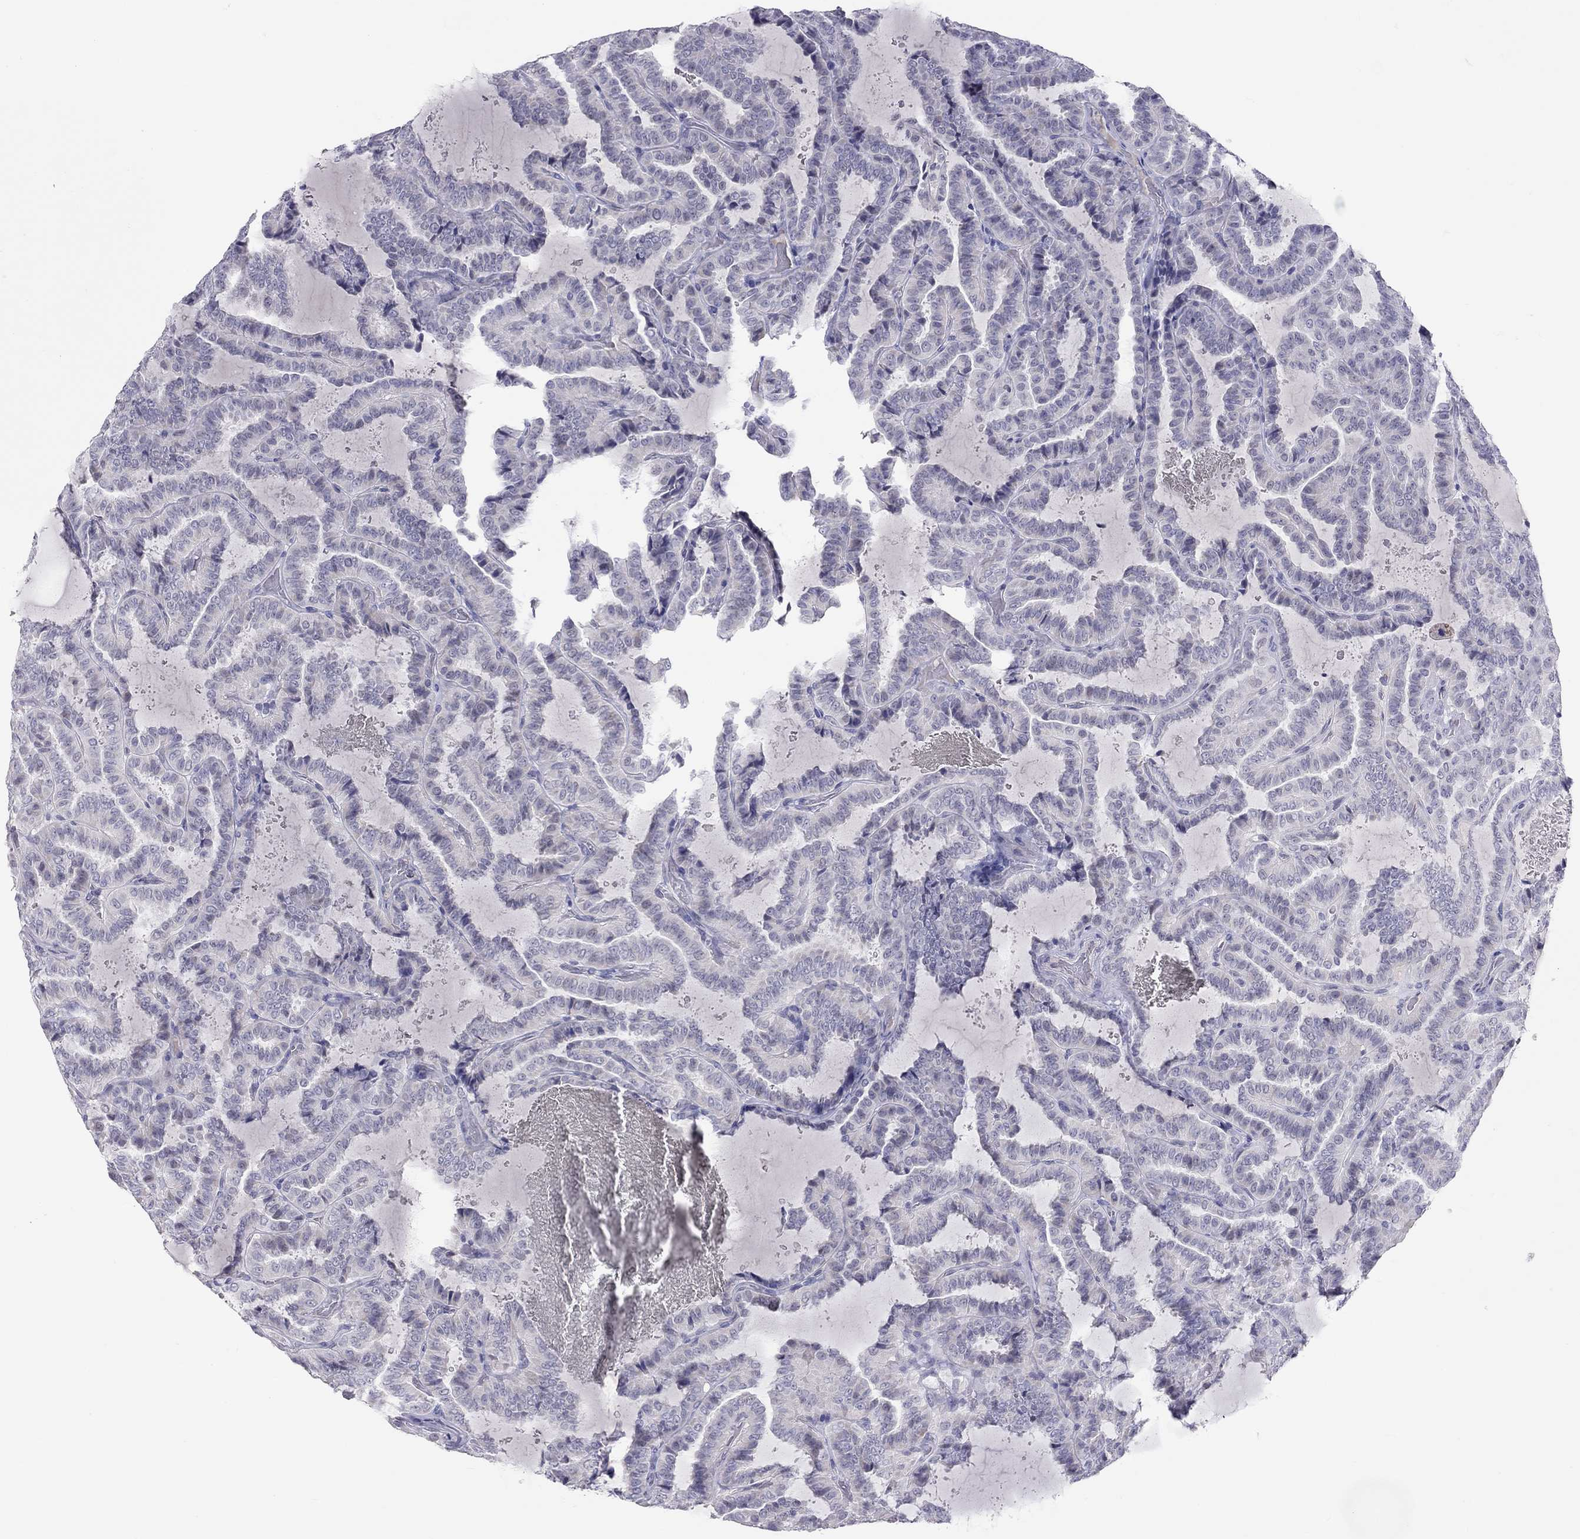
{"staining": {"intensity": "negative", "quantity": "none", "location": "none"}, "tissue": "thyroid cancer", "cell_type": "Tumor cells", "image_type": "cancer", "snomed": [{"axis": "morphology", "description": "Papillary adenocarcinoma, NOS"}, {"axis": "topography", "description": "Thyroid gland"}], "caption": "Tumor cells show no significant staining in thyroid cancer.", "gene": "JHY", "patient": {"sex": "female", "age": 39}}